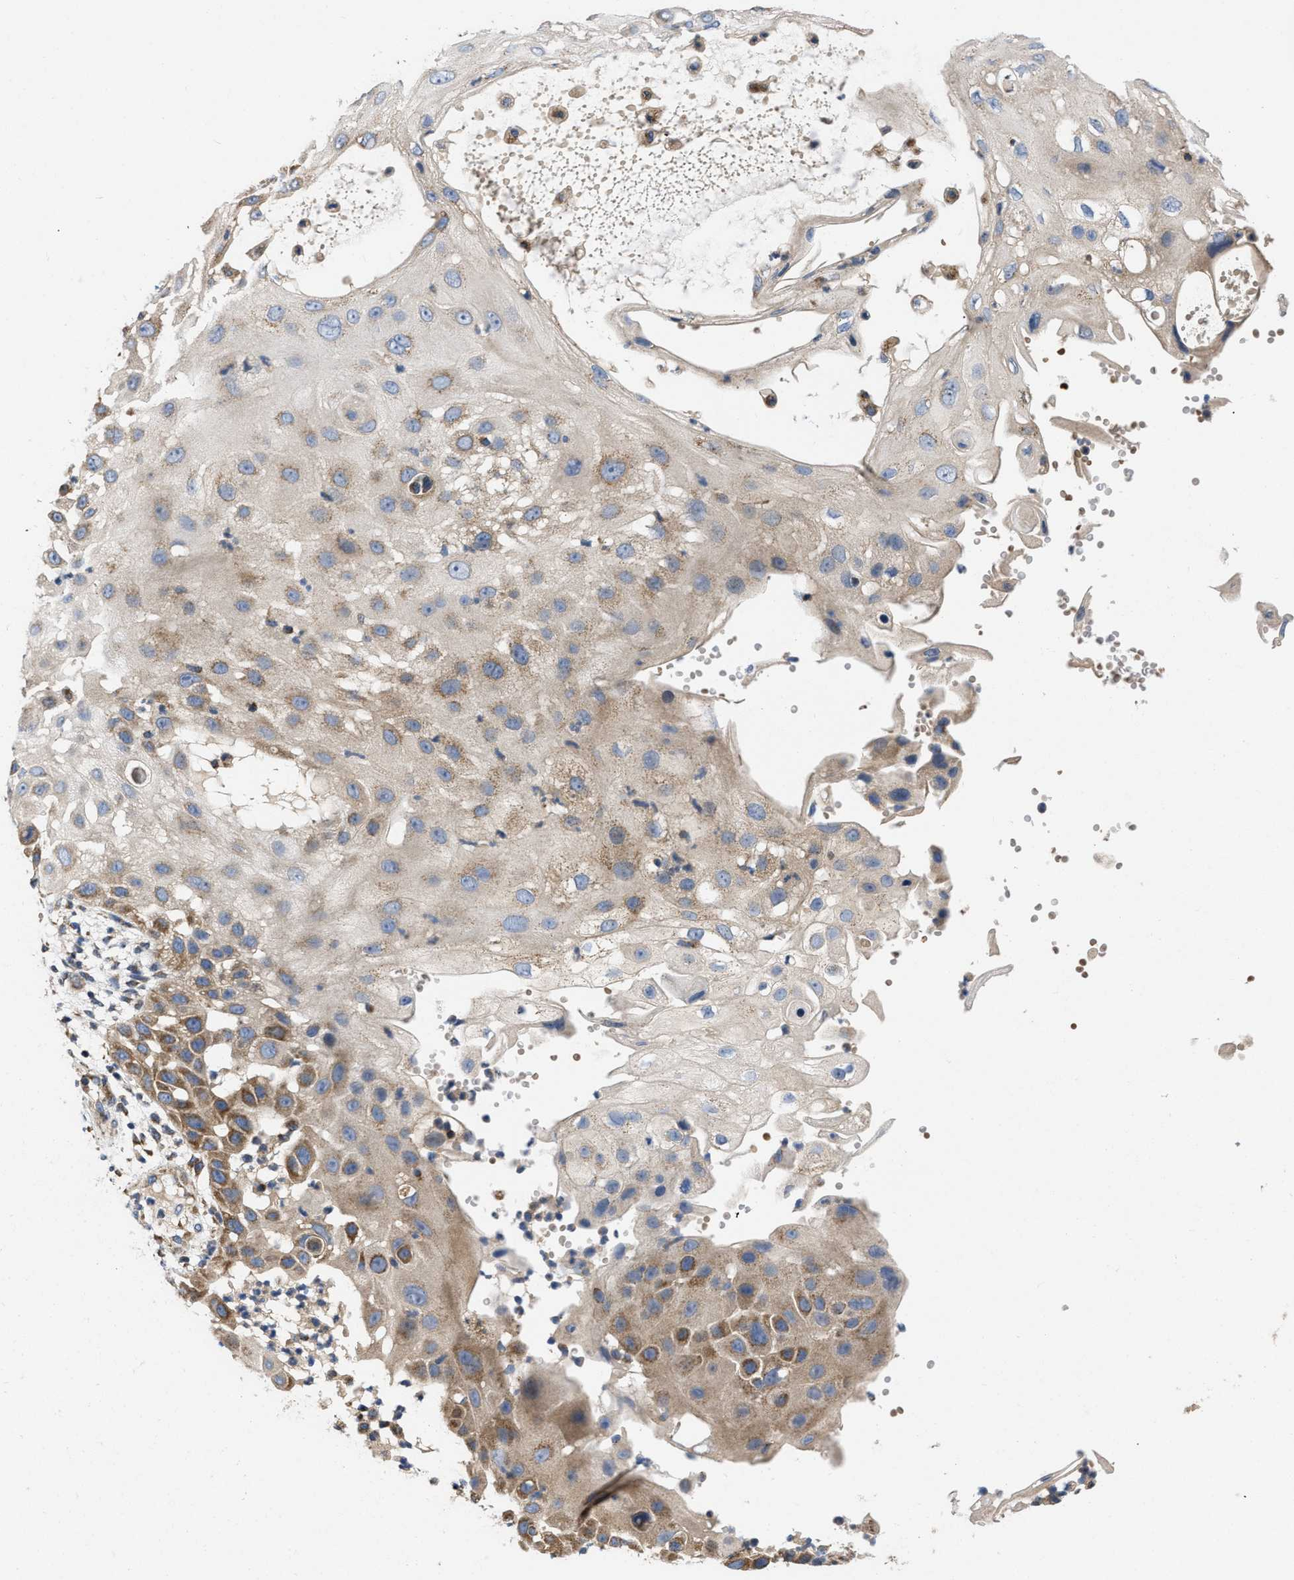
{"staining": {"intensity": "moderate", "quantity": ">75%", "location": "cytoplasmic/membranous"}, "tissue": "skin cancer", "cell_type": "Tumor cells", "image_type": "cancer", "snomed": [{"axis": "morphology", "description": "Squamous cell carcinoma, NOS"}, {"axis": "topography", "description": "Skin"}], "caption": "Tumor cells show moderate cytoplasmic/membranous staining in approximately >75% of cells in skin squamous cell carcinoma.", "gene": "OPTN", "patient": {"sex": "female", "age": 44}}